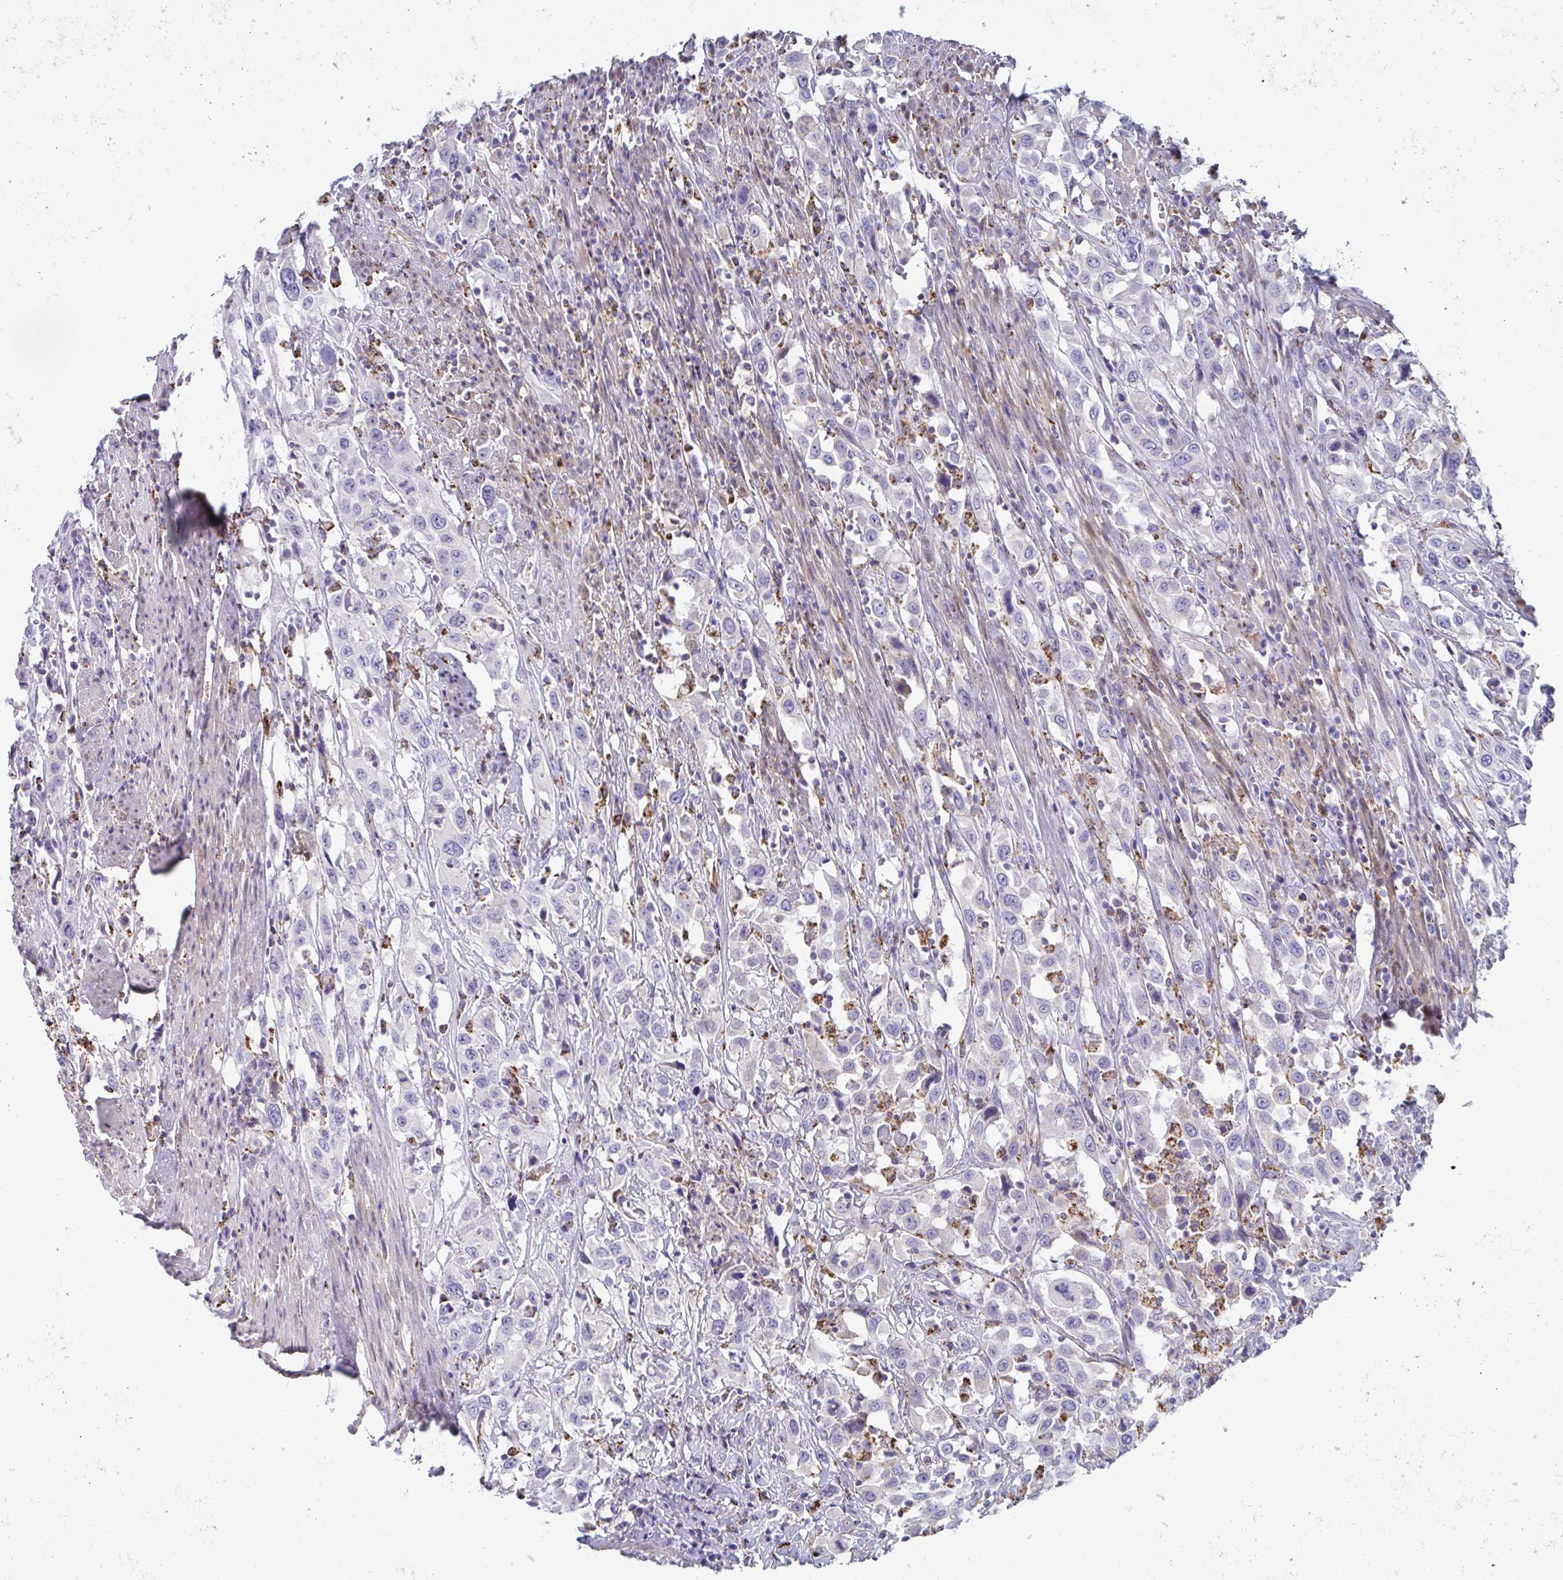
{"staining": {"intensity": "weak", "quantity": "<25%", "location": "cytoplasmic/membranous"}, "tissue": "urothelial cancer", "cell_type": "Tumor cells", "image_type": "cancer", "snomed": [{"axis": "morphology", "description": "Urothelial carcinoma, High grade"}, {"axis": "topography", "description": "Urinary bladder"}], "caption": "Urothelial cancer was stained to show a protein in brown. There is no significant staining in tumor cells.", "gene": "MGAM2", "patient": {"sex": "male", "age": 61}}